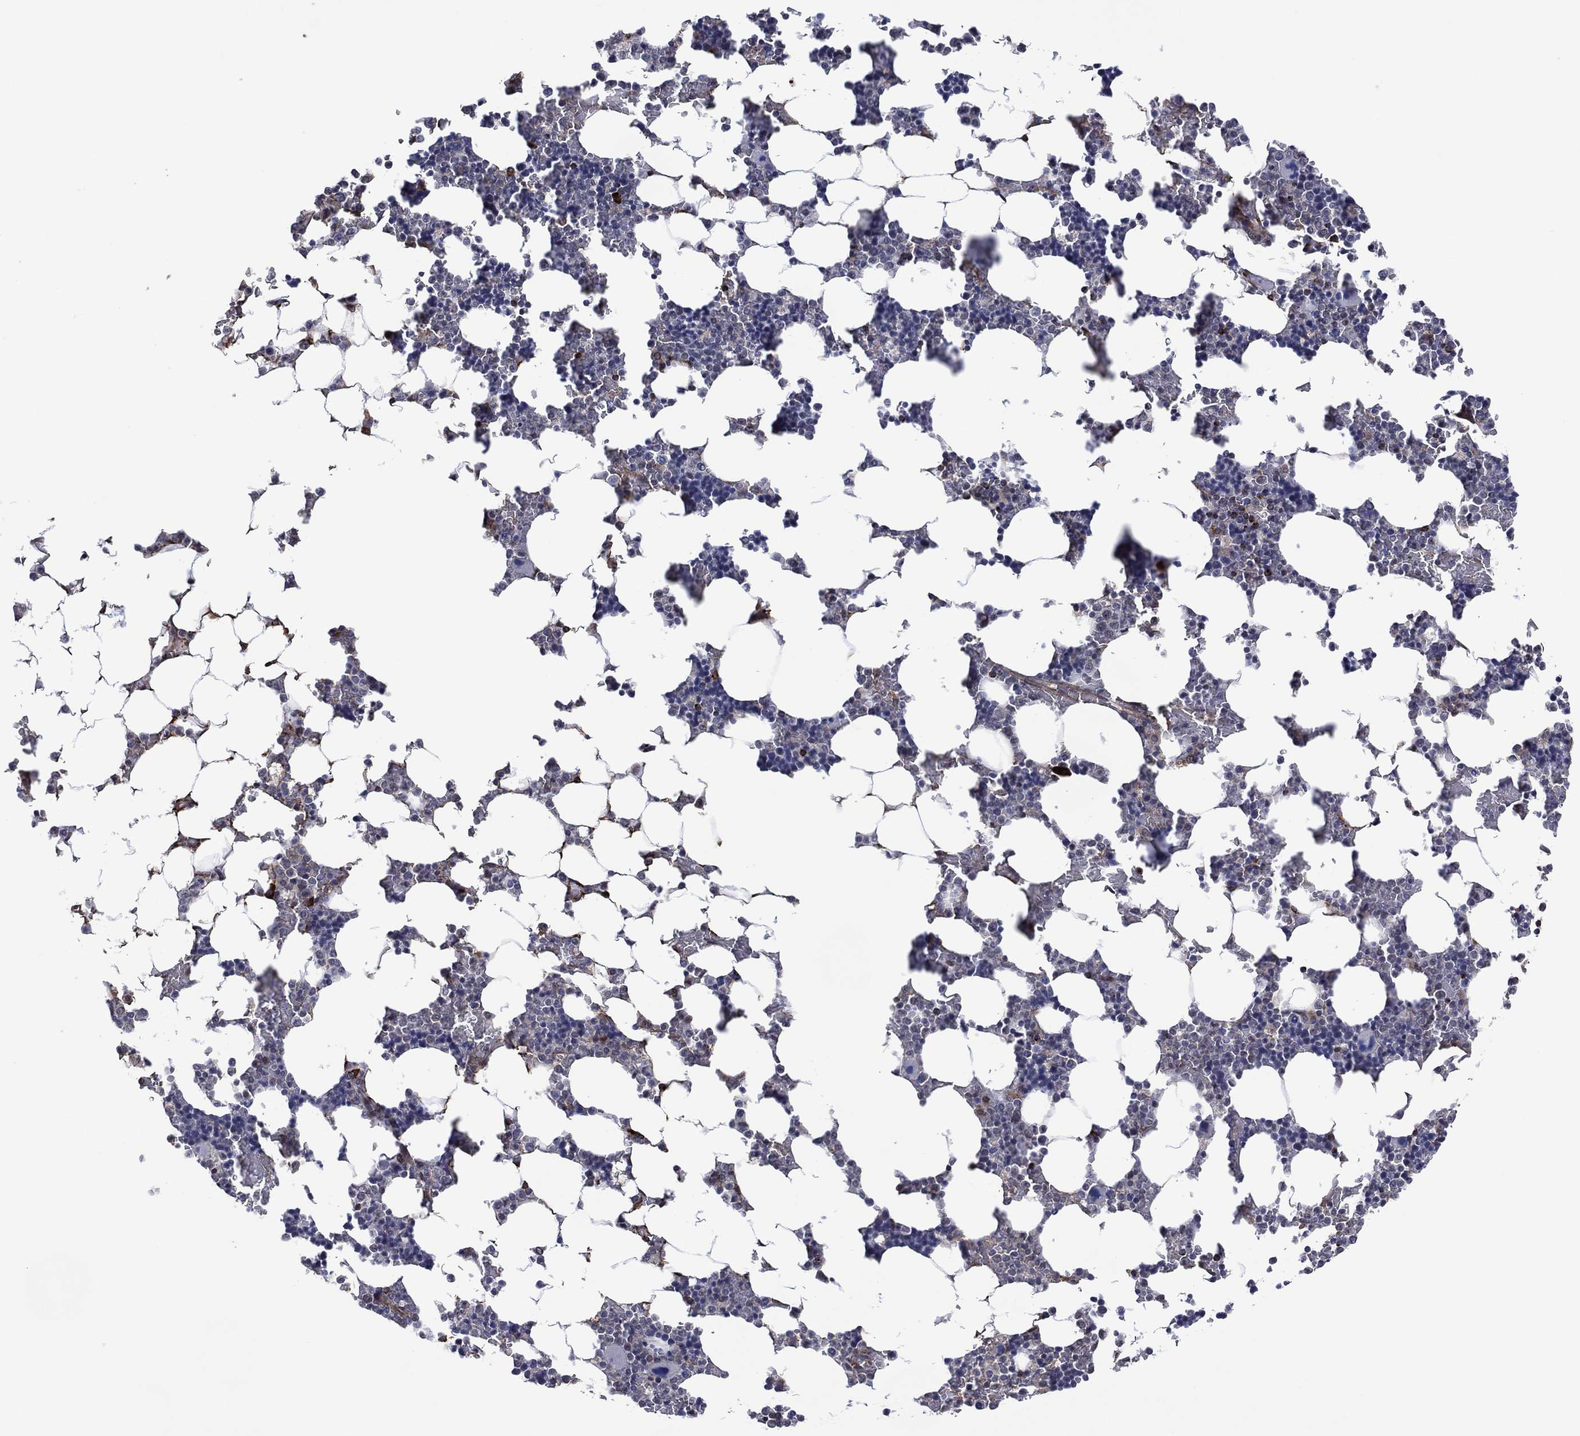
{"staining": {"intensity": "moderate", "quantity": "<25%", "location": "cytoplasmic/membranous"}, "tissue": "bone marrow", "cell_type": "Hematopoietic cells", "image_type": "normal", "snomed": [{"axis": "morphology", "description": "Normal tissue, NOS"}, {"axis": "topography", "description": "Bone marrow"}], "caption": "This image demonstrates IHC staining of unremarkable bone marrow, with low moderate cytoplasmic/membranous positivity in about <25% of hematopoietic cells.", "gene": "DPP4", "patient": {"sex": "male", "age": 51}}